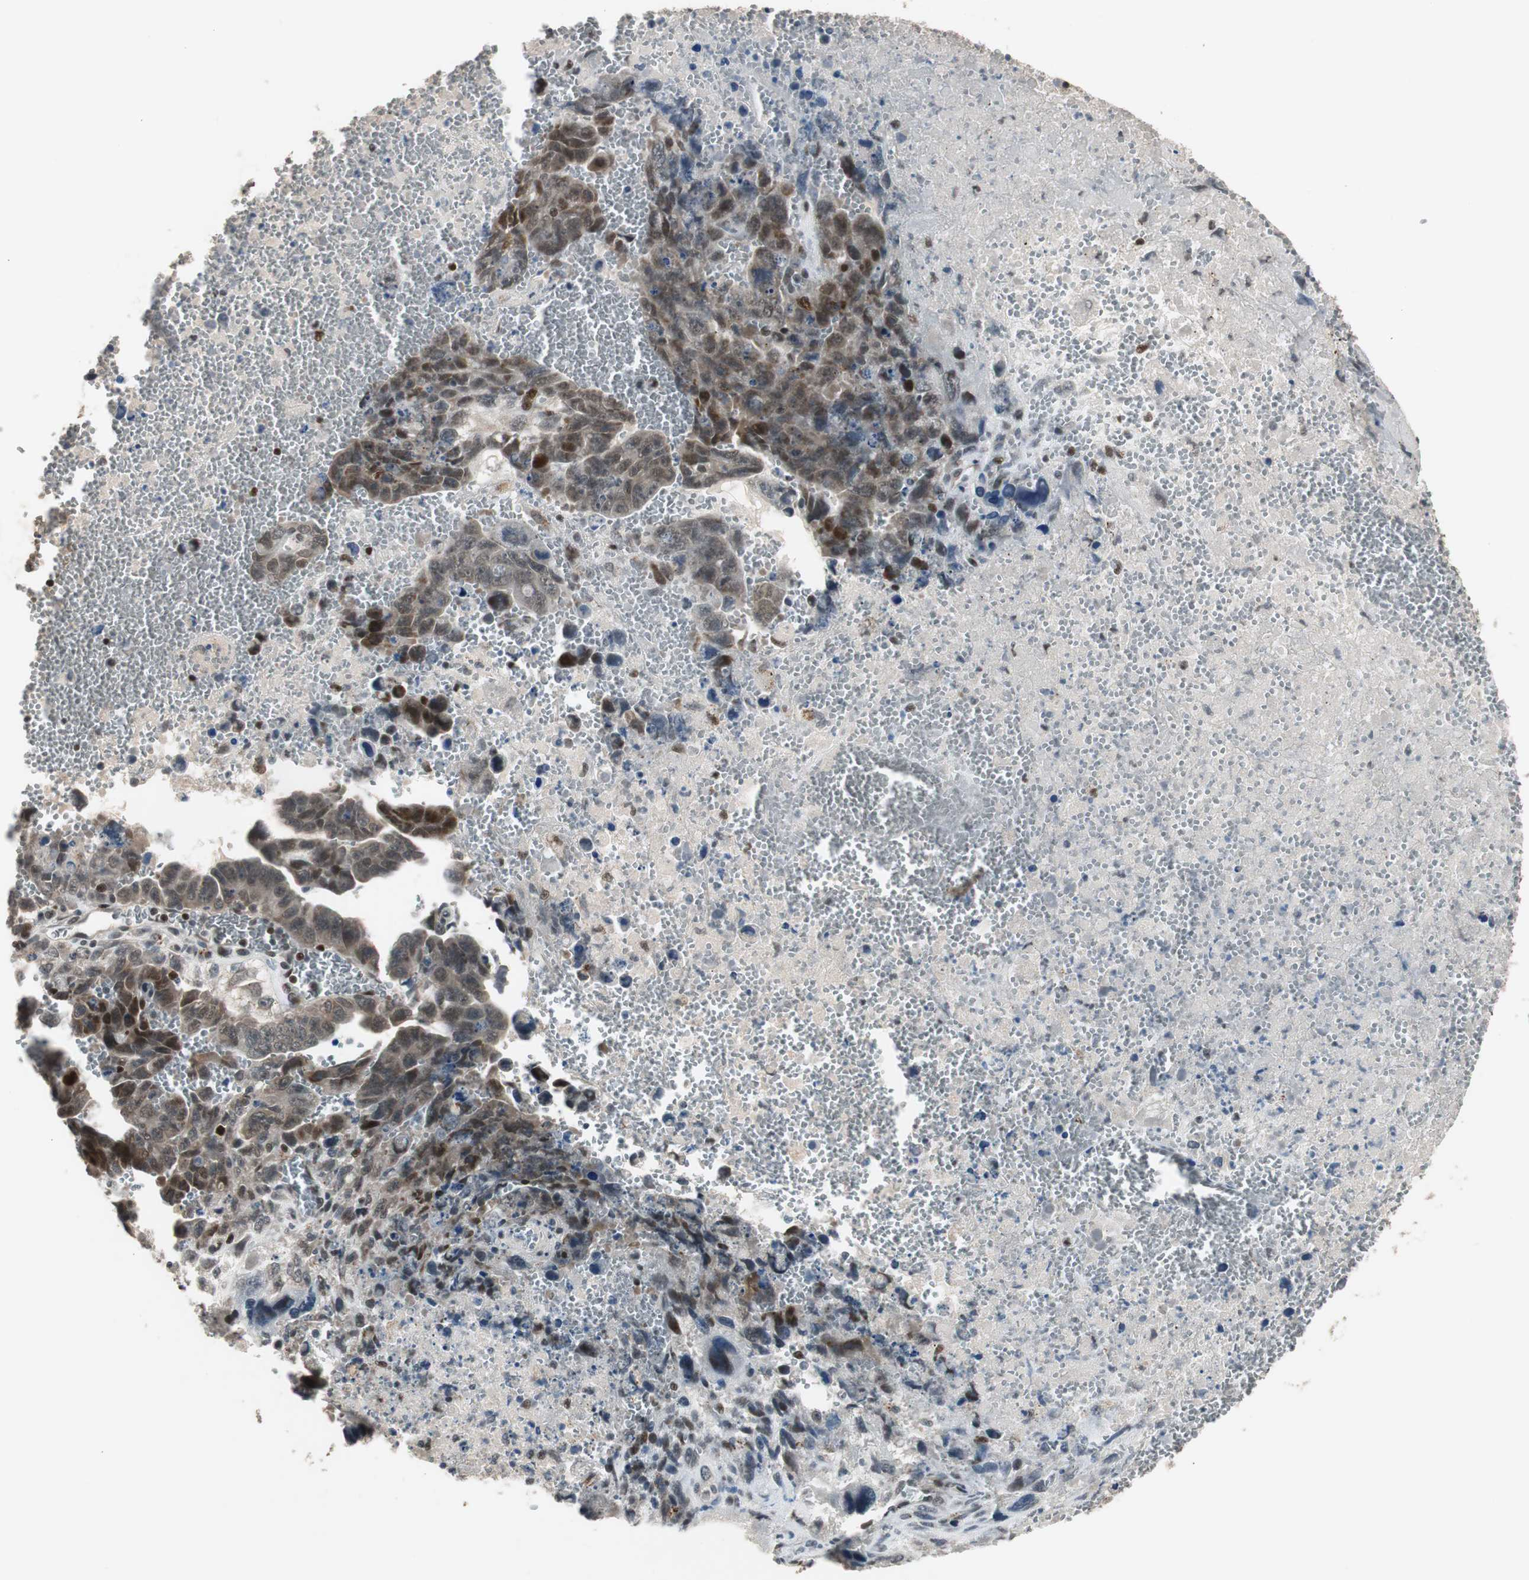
{"staining": {"intensity": "moderate", "quantity": ">75%", "location": "cytoplasmic/membranous,nuclear"}, "tissue": "testis cancer", "cell_type": "Tumor cells", "image_type": "cancer", "snomed": [{"axis": "morphology", "description": "Carcinoma, Embryonal, NOS"}, {"axis": "topography", "description": "Testis"}], "caption": "Approximately >75% of tumor cells in human testis cancer (embryonal carcinoma) demonstrate moderate cytoplasmic/membranous and nuclear protein staining as visualized by brown immunohistochemical staining.", "gene": "BOLA1", "patient": {"sex": "male", "age": 28}}